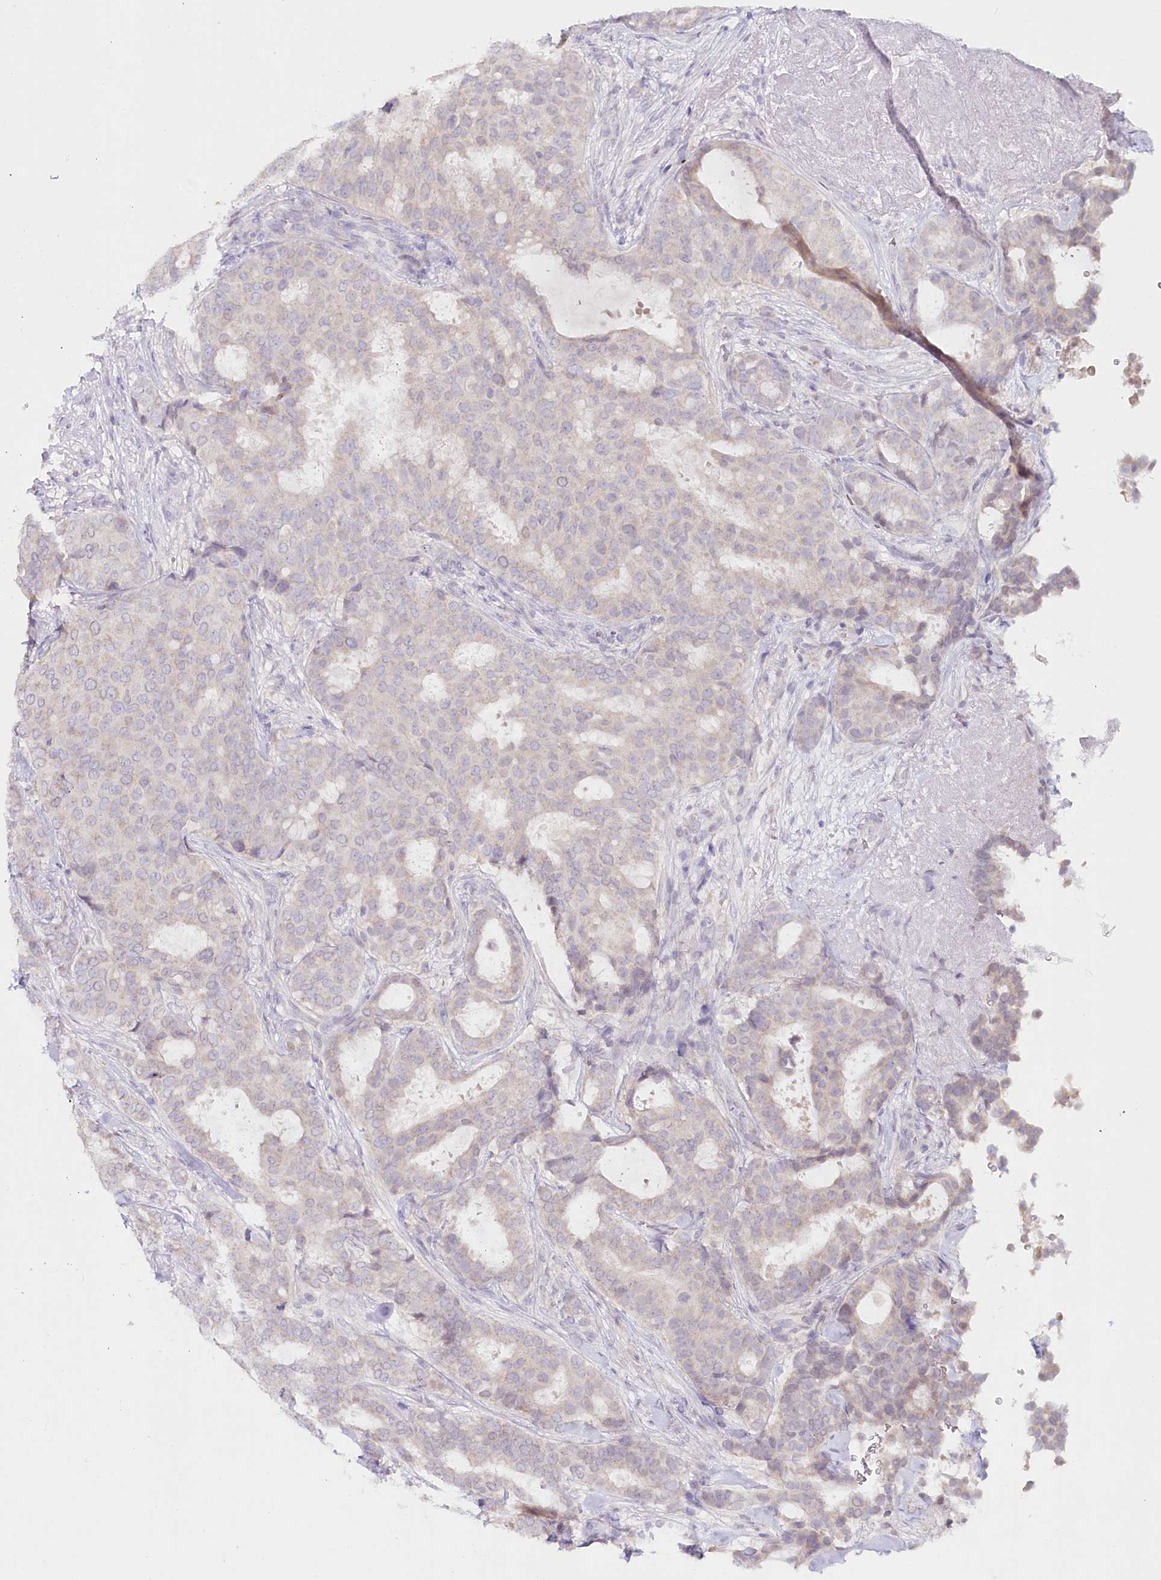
{"staining": {"intensity": "weak", "quantity": "<25%", "location": "cytoplasmic/membranous"}, "tissue": "breast cancer", "cell_type": "Tumor cells", "image_type": "cancer", "snomed": [{"axis": "morphology", "description": "Duct carcinoma"}, {"axis": "topography", "description": "Breast"}], "caption": "Immunohistochemical staining of breast intraductal carcinoma shows no significant positivity in tumor cells. (Stains: DAB (3,3'-diaminobenzidine) immunohistochemistry with hematoxylin counter stain, Microscopy: brightfield microscopy at high magnification).", "gene": "PSAPL1", "patient": {"sex": "female", "age": 75}}